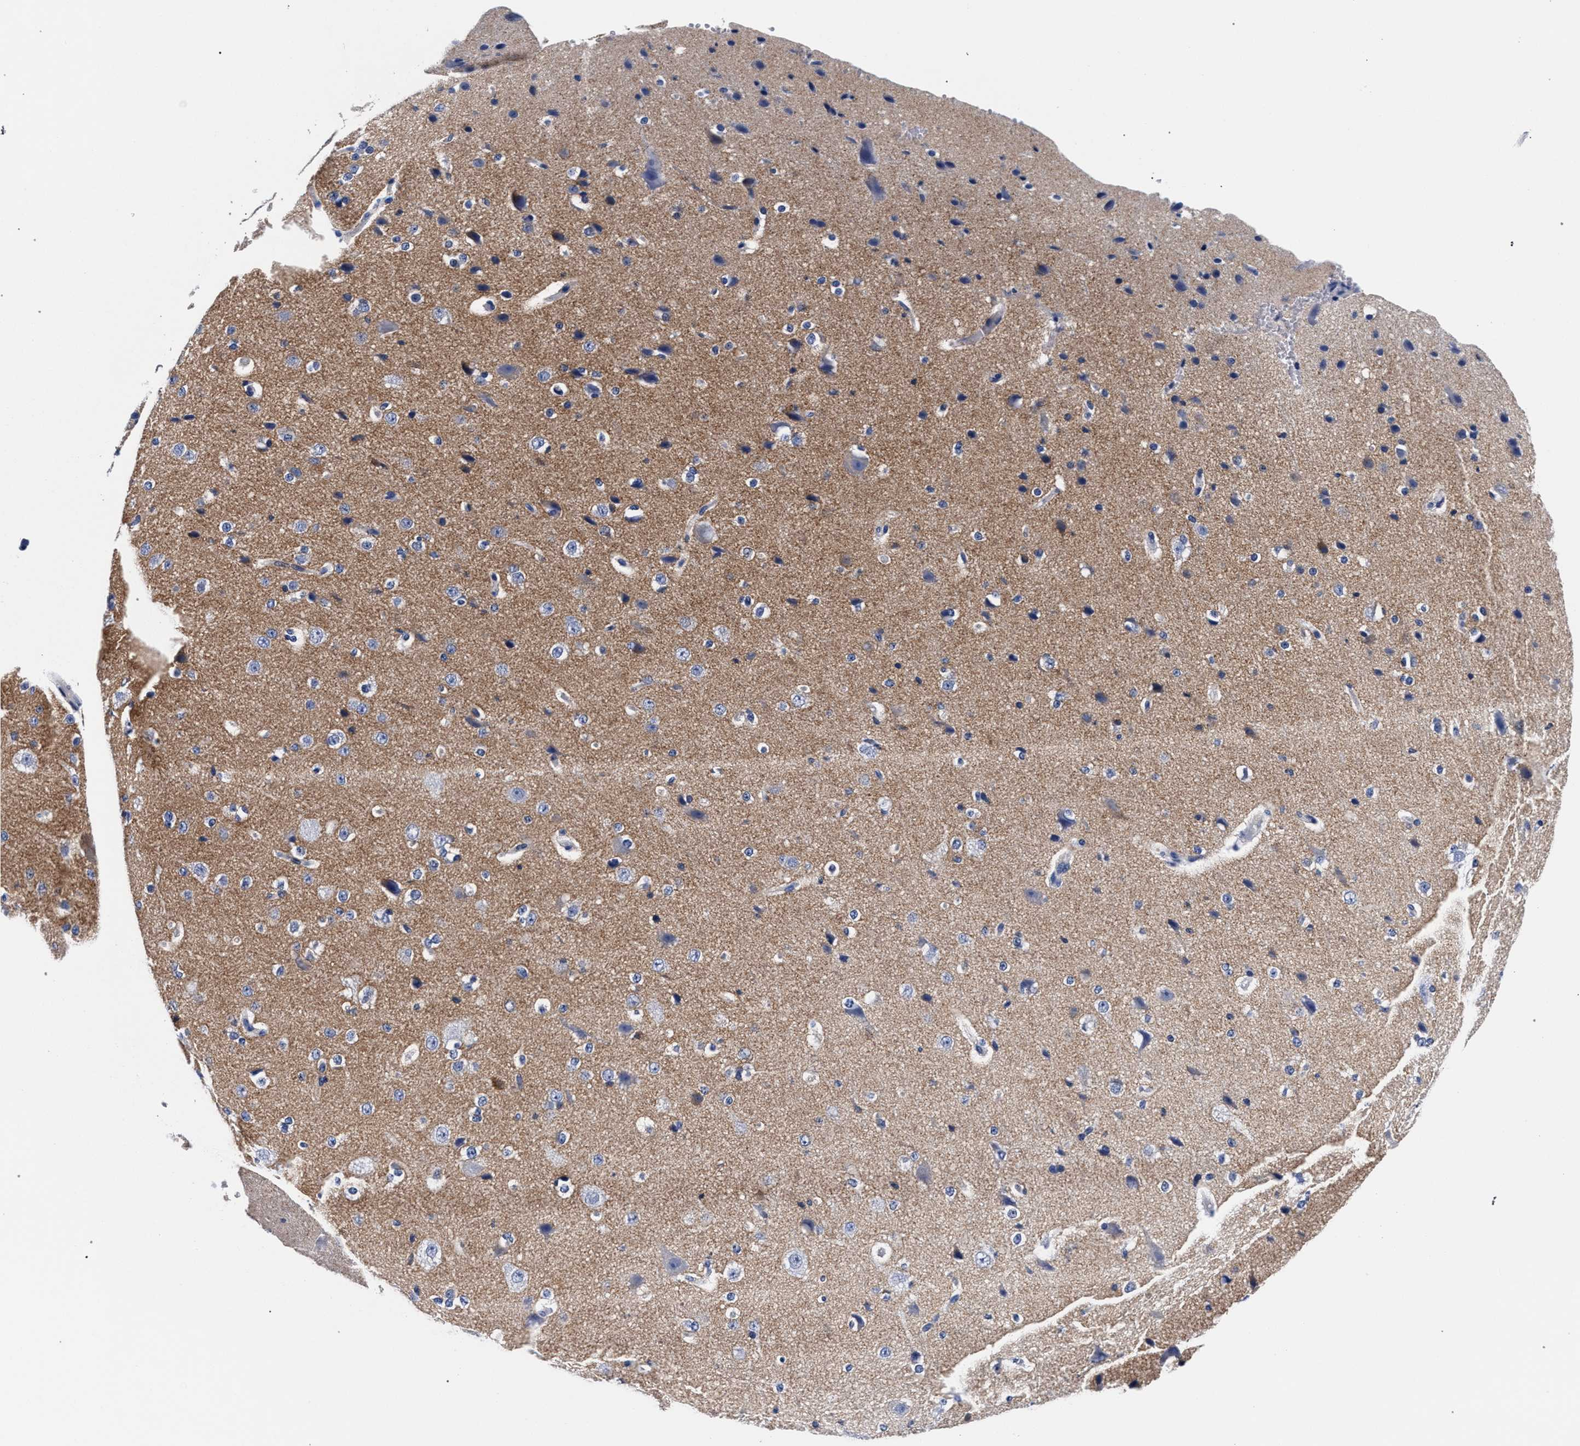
{"staining": {"intensity": "negative", "quantity": "none", "location": "none"}, "tissue": "cerebral cortex", "cell_type": "Endothelial cells", "image_type": "normal", "snomed": [{"axis": "morphology", "description": "Normal tissue, NOS"}, {"axis": "morphology", "description": "Developmental malformation"}, {"axis": "topography", "description": "Cerebral cortex"}], "caption": "Immunohistochemistry micrograph of normal cerebral cortex: cerebral cortex stained with DAB displays no significant protein expression in endothelial cells. (Stains: DAB immunohistochemistry (IHC) with hematoxylin counter stain, Microscopy: brightfield microscopy at high magnification).", "gene": "RAB3B", "patient": {"sex": "female", "age": 30}}